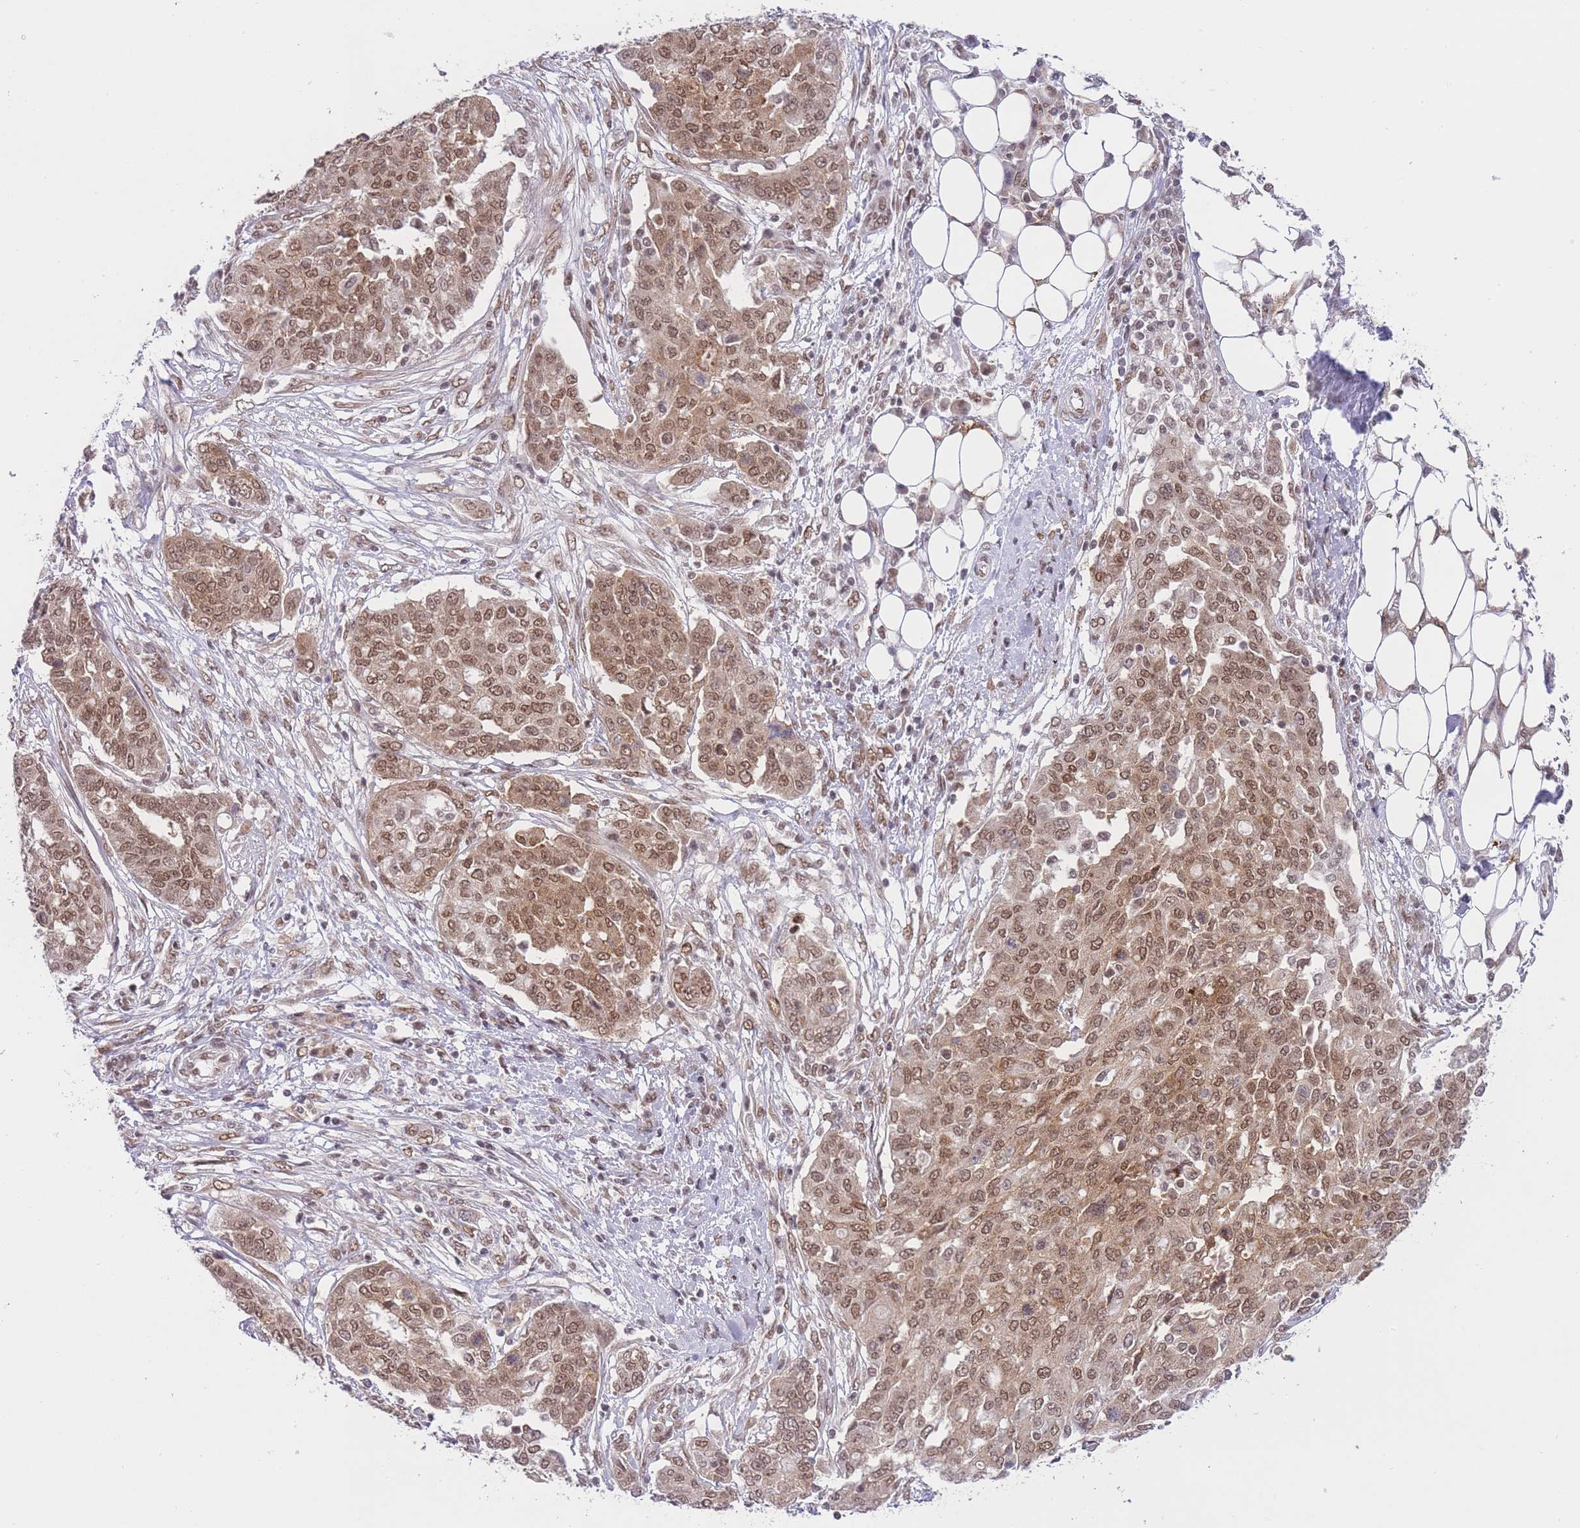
{"staining": {"intensity": "moderate", "quantity": ">75%", "location": "cytoplasmic/membranous,nuclear"}, "tissue": "ovarian cancer", "cell_type": "Tumor cells", "image_type": "cancer", "snomed": [{"axis": "morphology", "description": "Cystadenocarcinoma, serous, NOS"}, {"axis": "topography", "description": "Soft tissue"}, {"axis": "topography", "description": "Ovary"}], "caption": "DAB immunohistochemical staining of human ovarian cancer (serous cystadenocarcinoma) exhibits moderate cytoplasmic/membranous and nuclear protein positivity in about >75% of tumor cells. The staining was performed using DAB to visualize the protein expression in brown, while the nuclei were stained in blue with hematoxylin (Magnification: 20x).", "gene": "TMED3", "patient": {"sex": "female", "age": 57}}